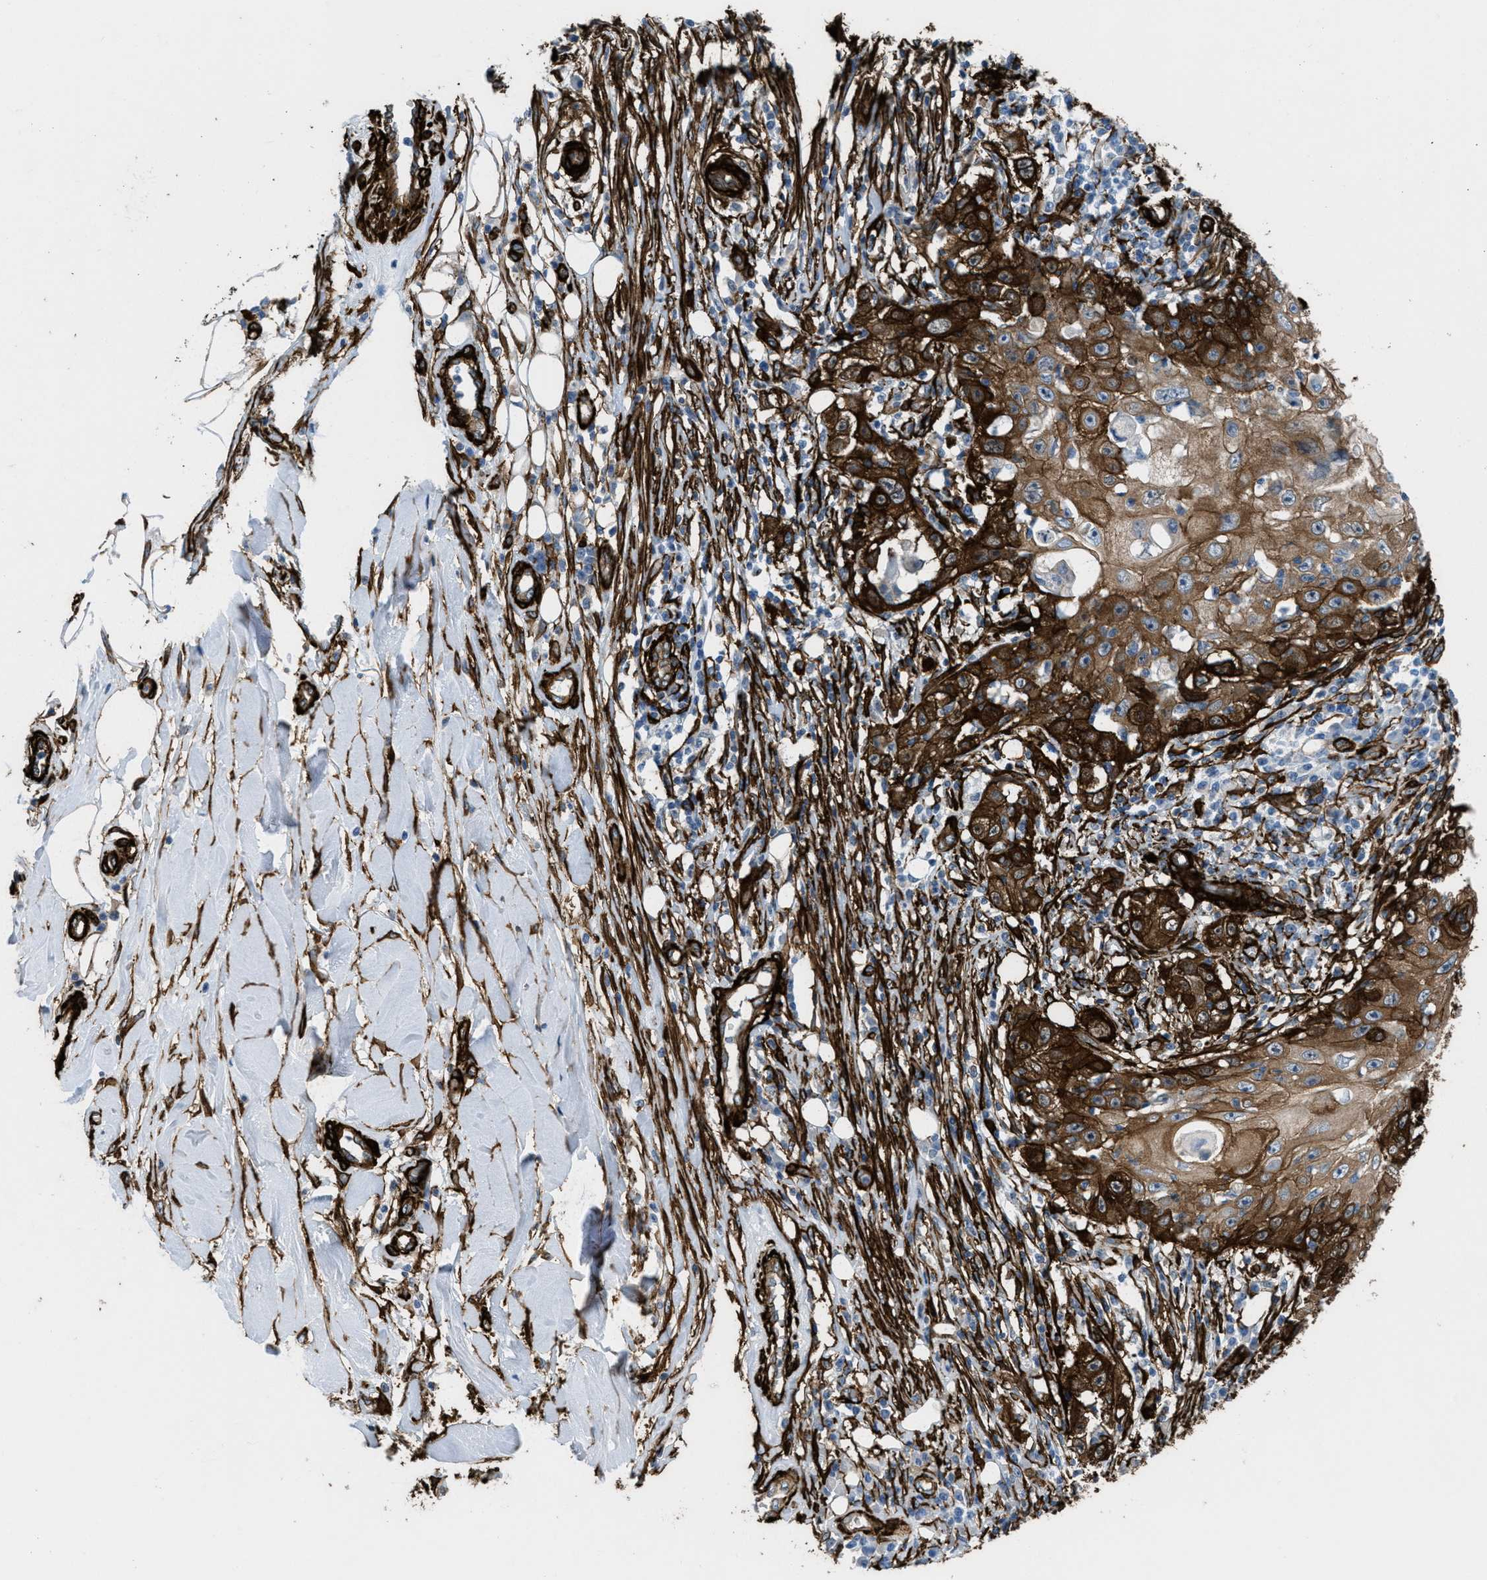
{"staining": {"intensity": "strong", "quantity": ">75%", "location": "cytoplasmic/membranous"}, "tissue": "skin cancer", "cell_type": "Tumor cells", "image_type": "cancer", "snomed": [{"axis": "morphology", "description": "Squamous cell carcinoma, NOS"}, {"axis": "topography", "description": "Skin"}], "caption": "Brown immunohistochemical staining in squamous cell carcinoma (skin) exhibits strong cytoplasmic/membranous expression in about >75% of tumor cells.", "gene": "CALD1", "patient": {"sex": "male", "age": 86}}